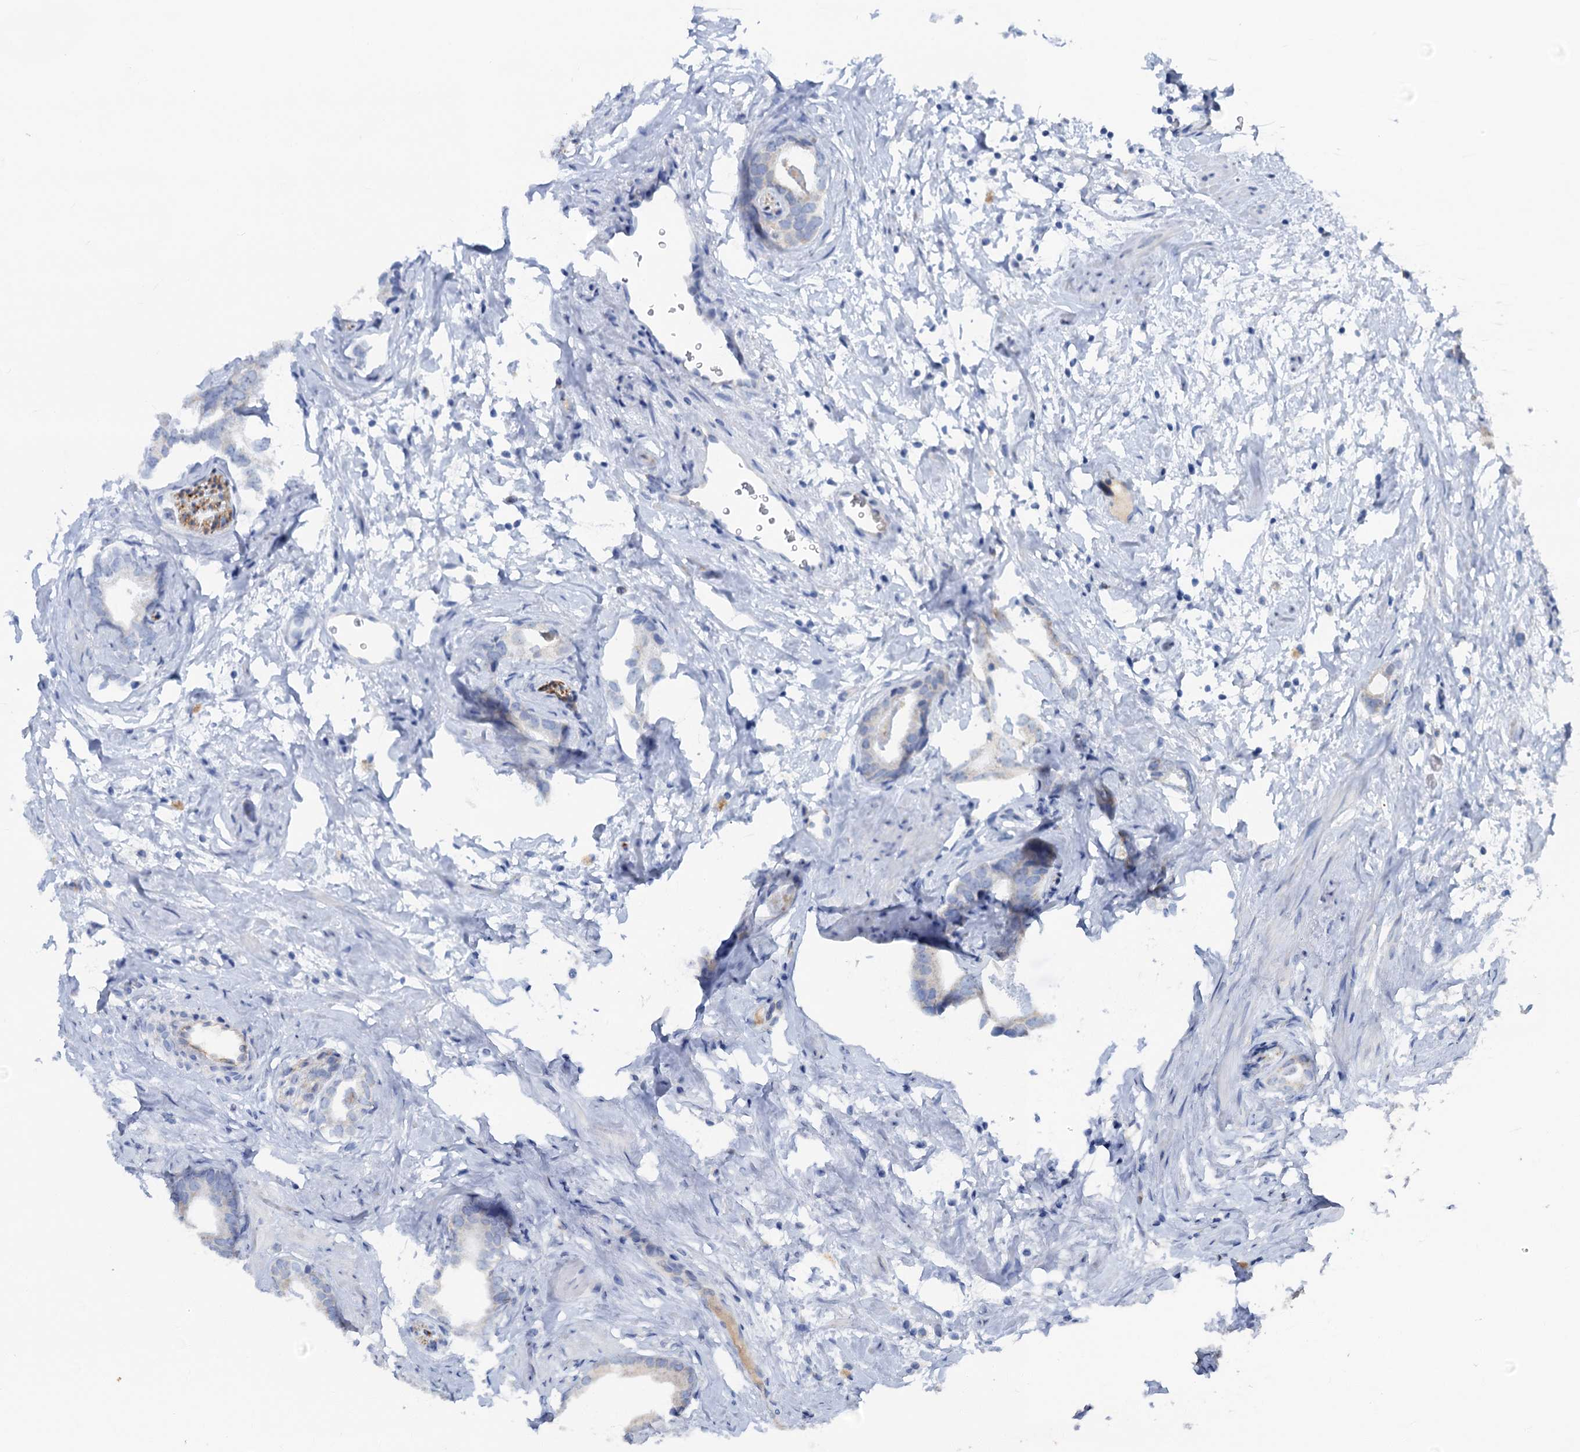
{"staining": {"intensity": "negative", "quantity": "none", "location": "none"}, "tissue": "prostate cancer", "cell_type": "Tumor cells", "image_type": "cancer", "snomed": [{"axis": "morphology", "description": "Adenocarcinoma, Low grade"}, {"axis": "topography", "description": "Prostate"}], "caption": "Immunohistochemistry of prostate cancer demonstrates no positivity in tumor cells. (Stains: DAB immunohistochemistry (IHC) with hematoxylin counter stain, Microscopy: brightfield microscopy at high magnification).", "gene": "PLLP", "patient": {"sex": "male", "age": 63}}